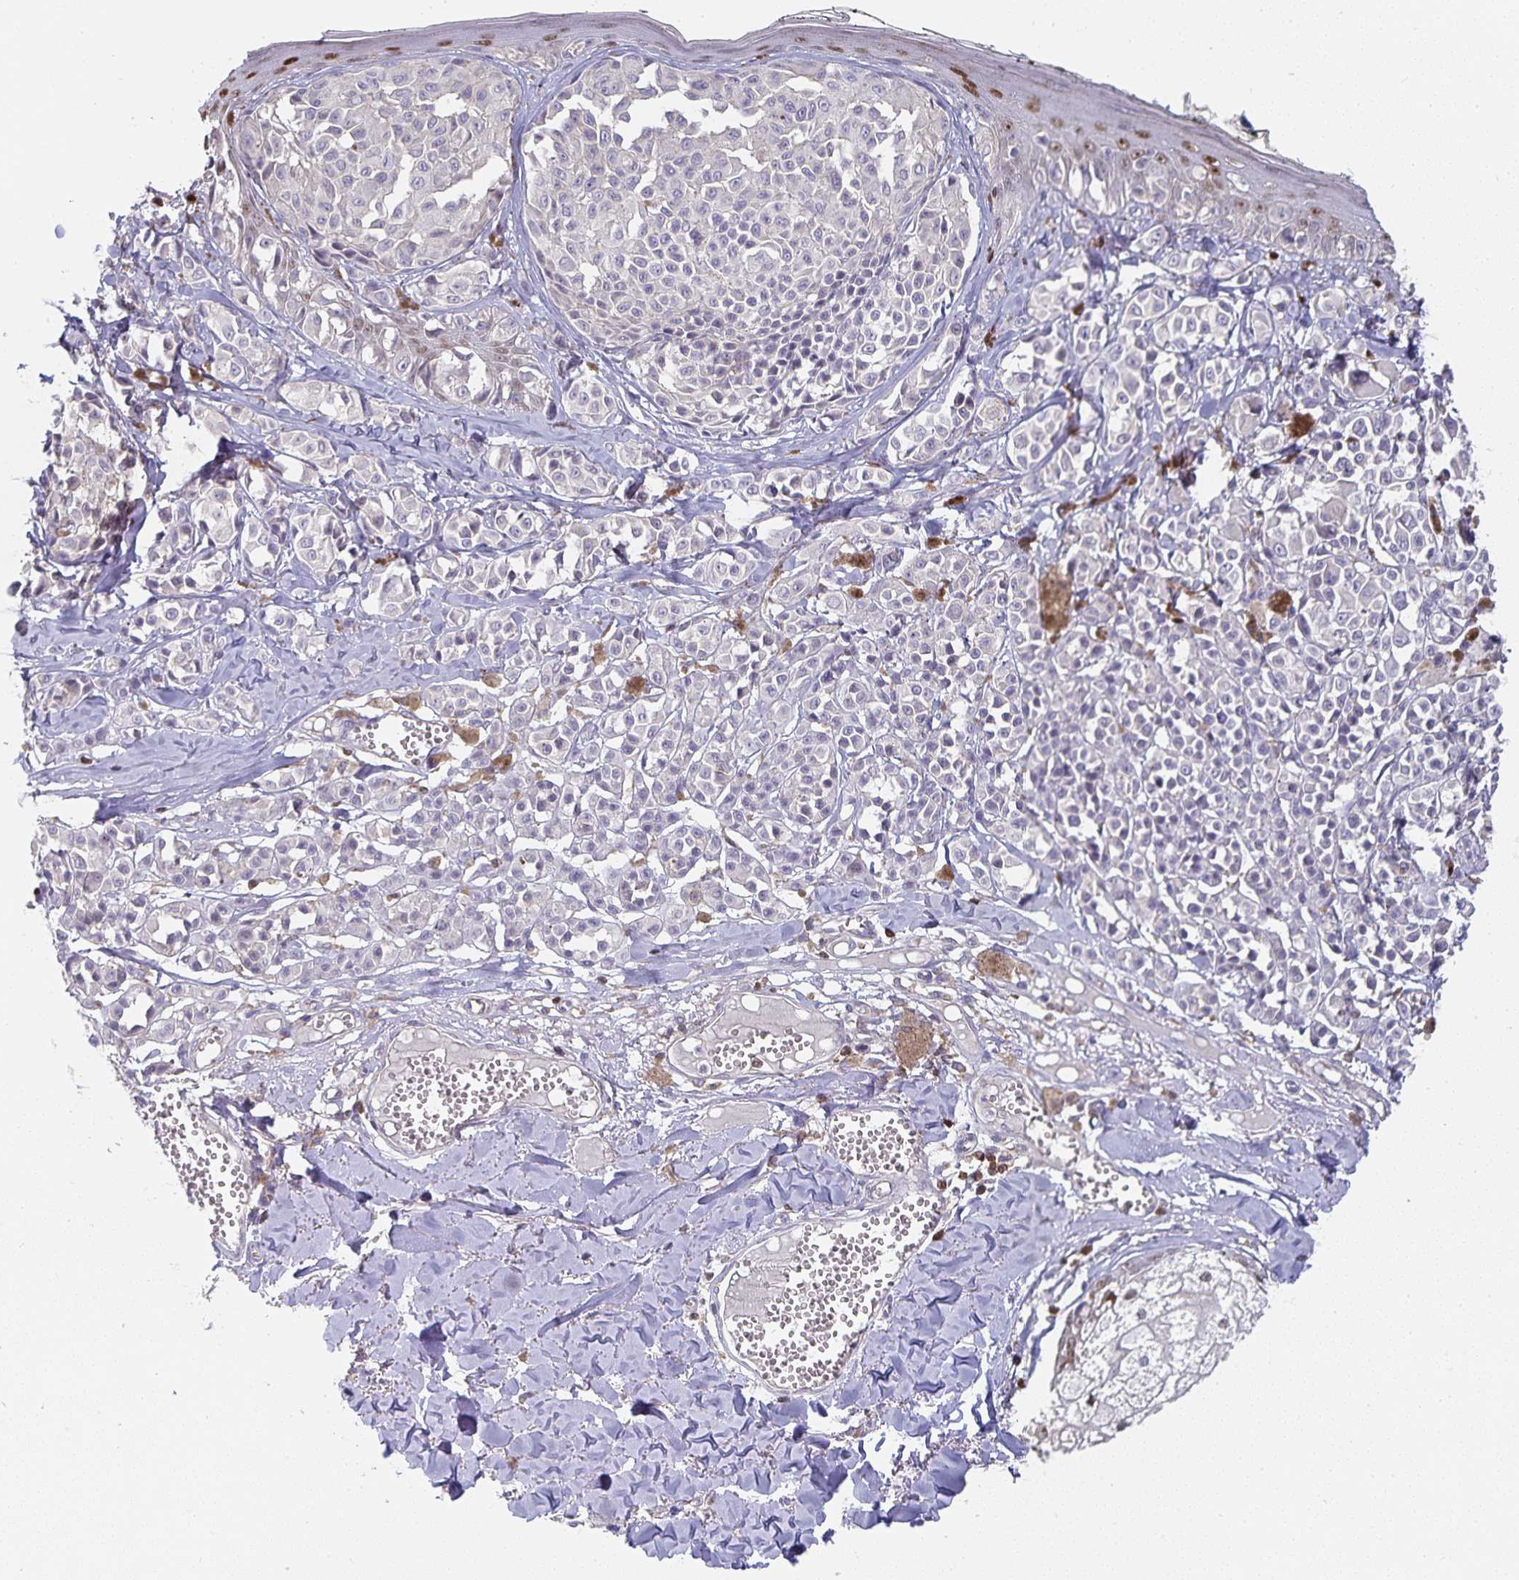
{"staining": {"intensity": "negative", "quantity": "none", "location": "none"}, "tissue": "melanoma", "cell_type": "Tumor cells", "image_type": "cancer", "snomed": [{"axis": "morphology", "description": "Malignant melanoma, NOS"}, {"axis": "topography", "description": "Skin"}], "caption": "Malignant melanoma stained for a protein using IHC reveals no staining tumor cells.", "gene": "GATA3", "patient": {"sex": "female", "age": 43}}